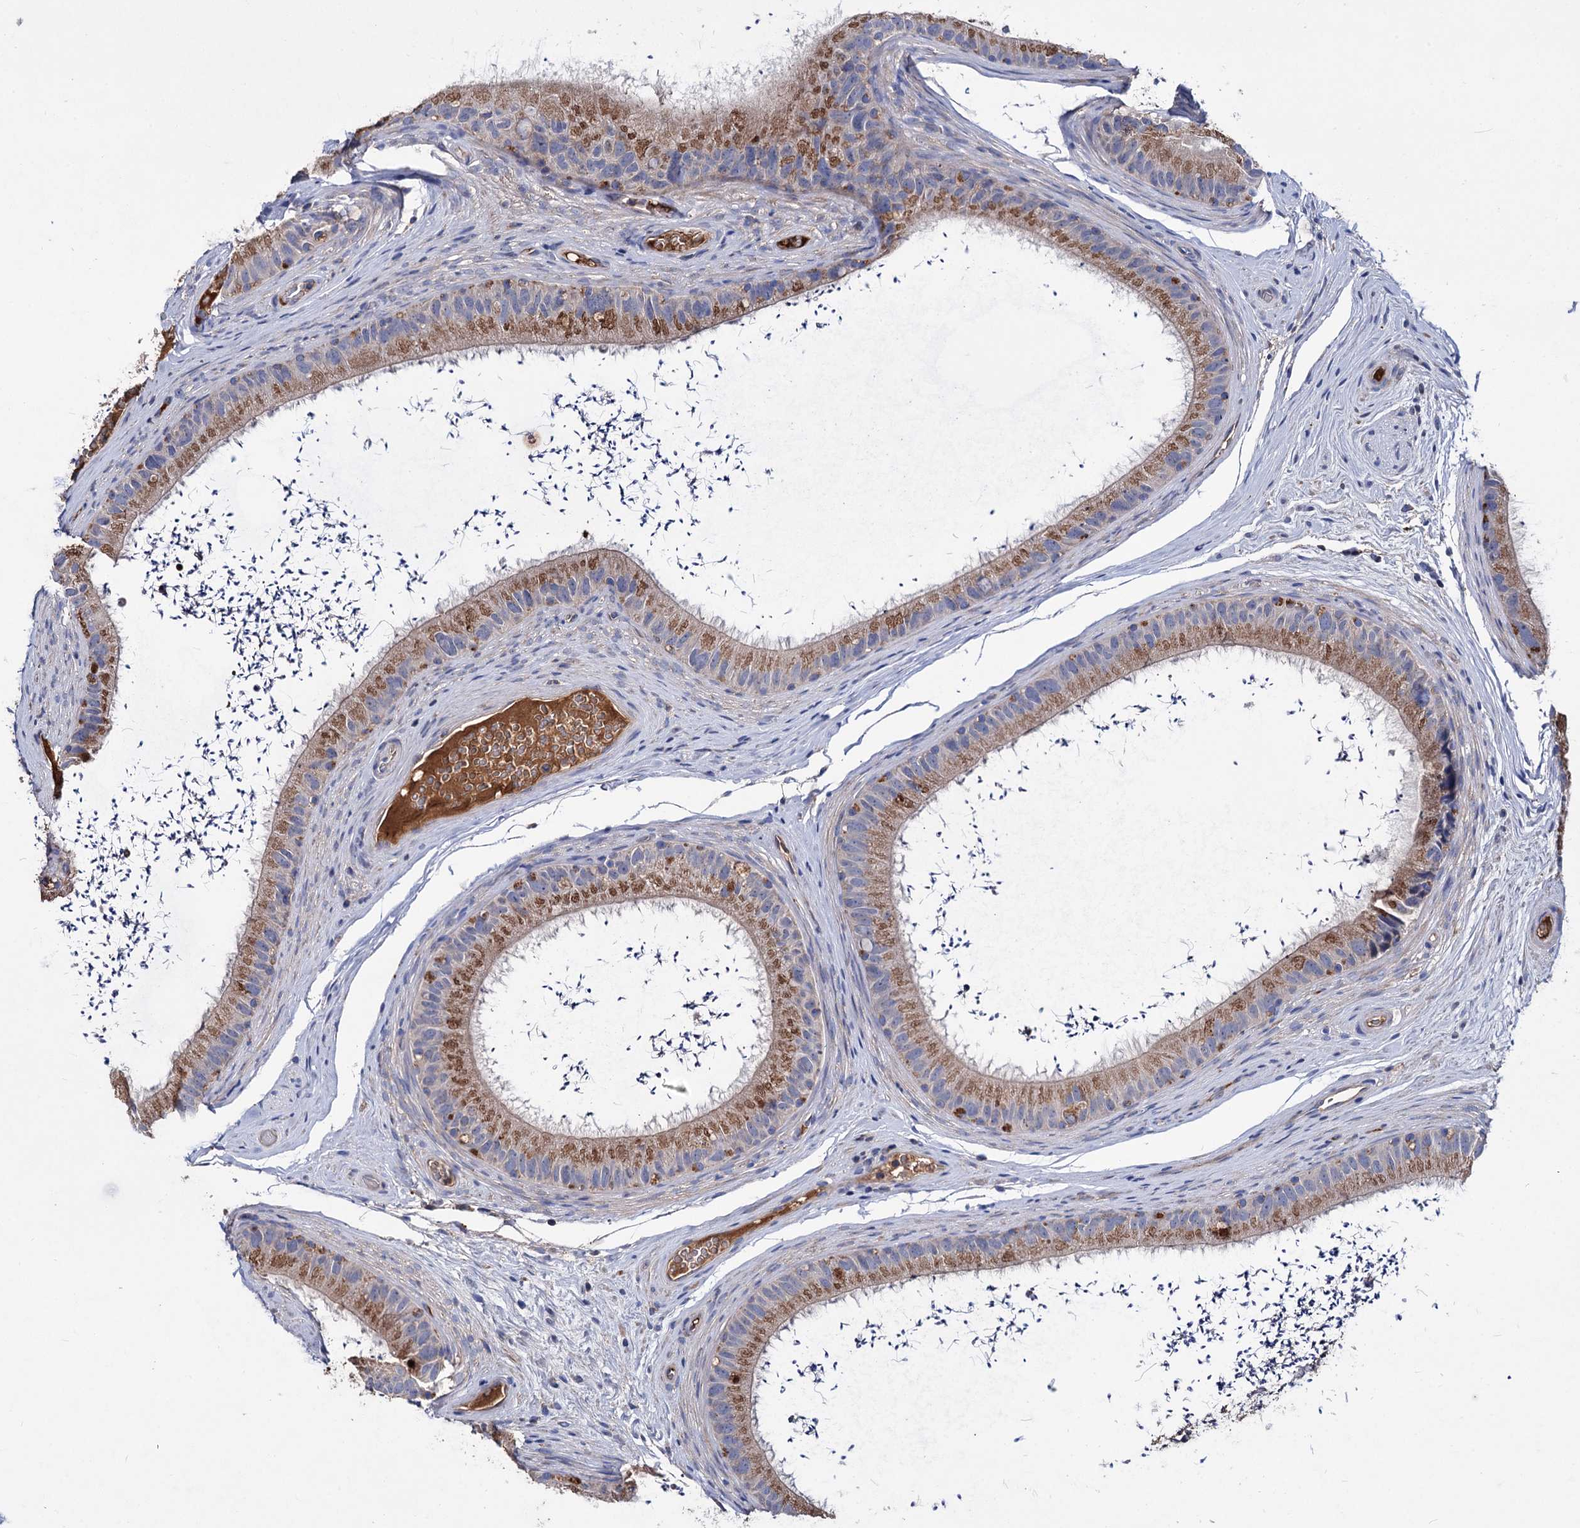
{"staining": {"intensity": "moderate", "quantity": "25%-75%", "location": "cytoplasmic/membranous"}, "tissue": "epididymis", "cell_type": "Glandular cells", "image_type": "normal", "snomed": [{"axis": "morphology", "description": "Normal tissue, NOS"}, {"axis": "topography", "description": "Epididymis, spermatic cord, NOS"}], "caption": "Immunohistochemistry image of normal epididymis stained for a protein (brown), which demonstrates medium levels of moderate cytoplasmic/membranous staining in approximately 25%-75% of glandular cells.", "gene": "CLPB", "patient": {"sex": "male", "age": 50}}